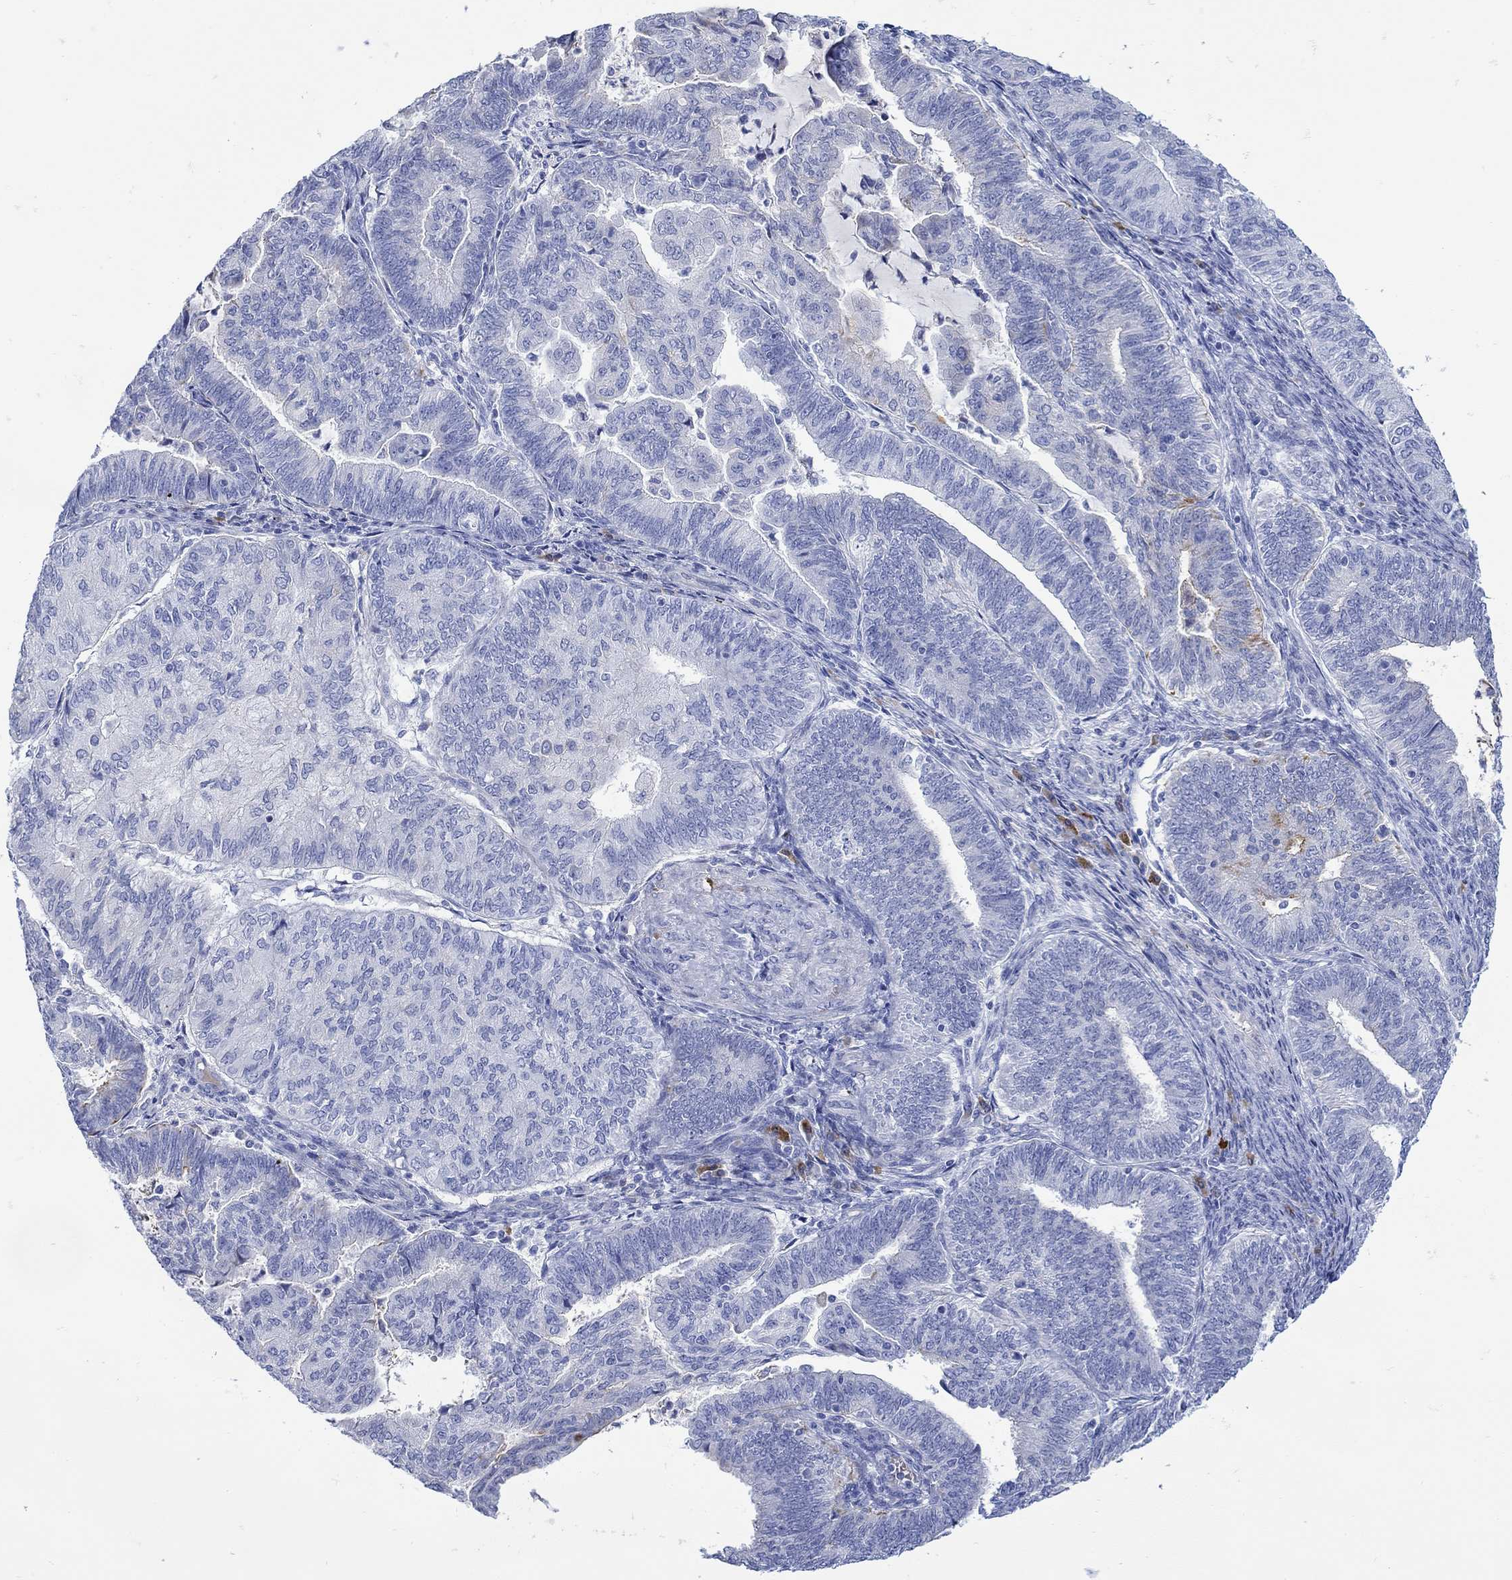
{"staining": {"intensity": "negative", "quantity": "none", "location": "none"}, "tissue": "endometrial cancer", "cell_type": "Tumor cells", "image_type": "cancer", "snomed": [{"axis": "morphology", "description": "Adenocarcinoma, NOS"}, {"axis": "topography", "description": "Endometrium"}], "caption": "A micrograph of adenocarcinoma (endometrial) stained for a protein exhibits no brown staining in tumor cells. (IHC, brightfield microscopy, high magnification).", "gene": "ANKMY1", "patient": {"sex": "female", "age": 82}}